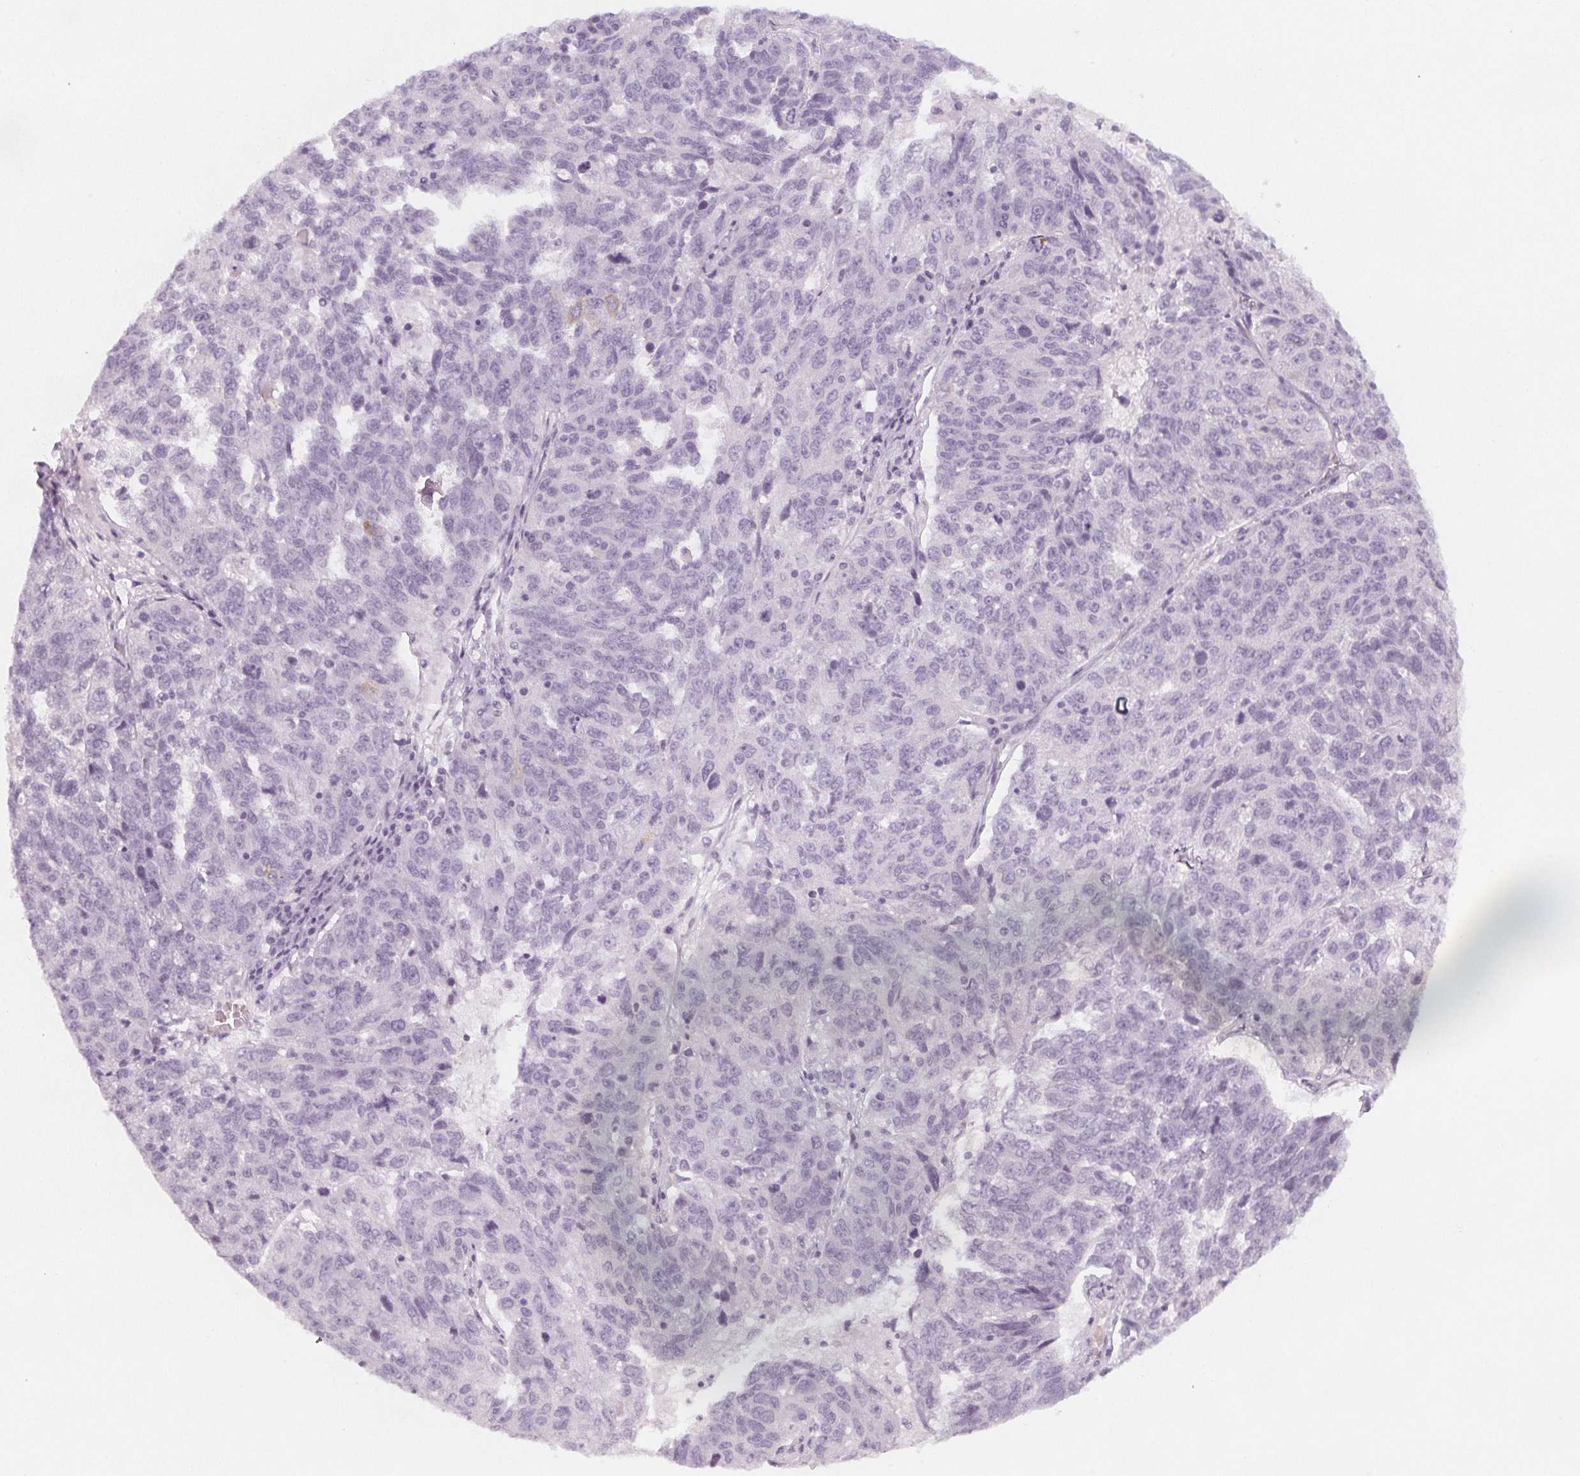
{"staining": {"intensity": "negative", "quantity": "none", "location": "none"}, "tissue": "ovarian cancer", "cell_type": "Tumor cells", "image_type": "cancer", "snomed": [{"axis": "morphology", "description": "Cystadenocarcinoma, serous, NOS"}, {"axis": "topography", "description": "Ovary"}], "caption": "There is no significant expression in tumor cells of ovarian cancer (serous cystadenocarcinoma).", "gene": "MAP1A", "patient": {"sex": "female", "age": 71}}